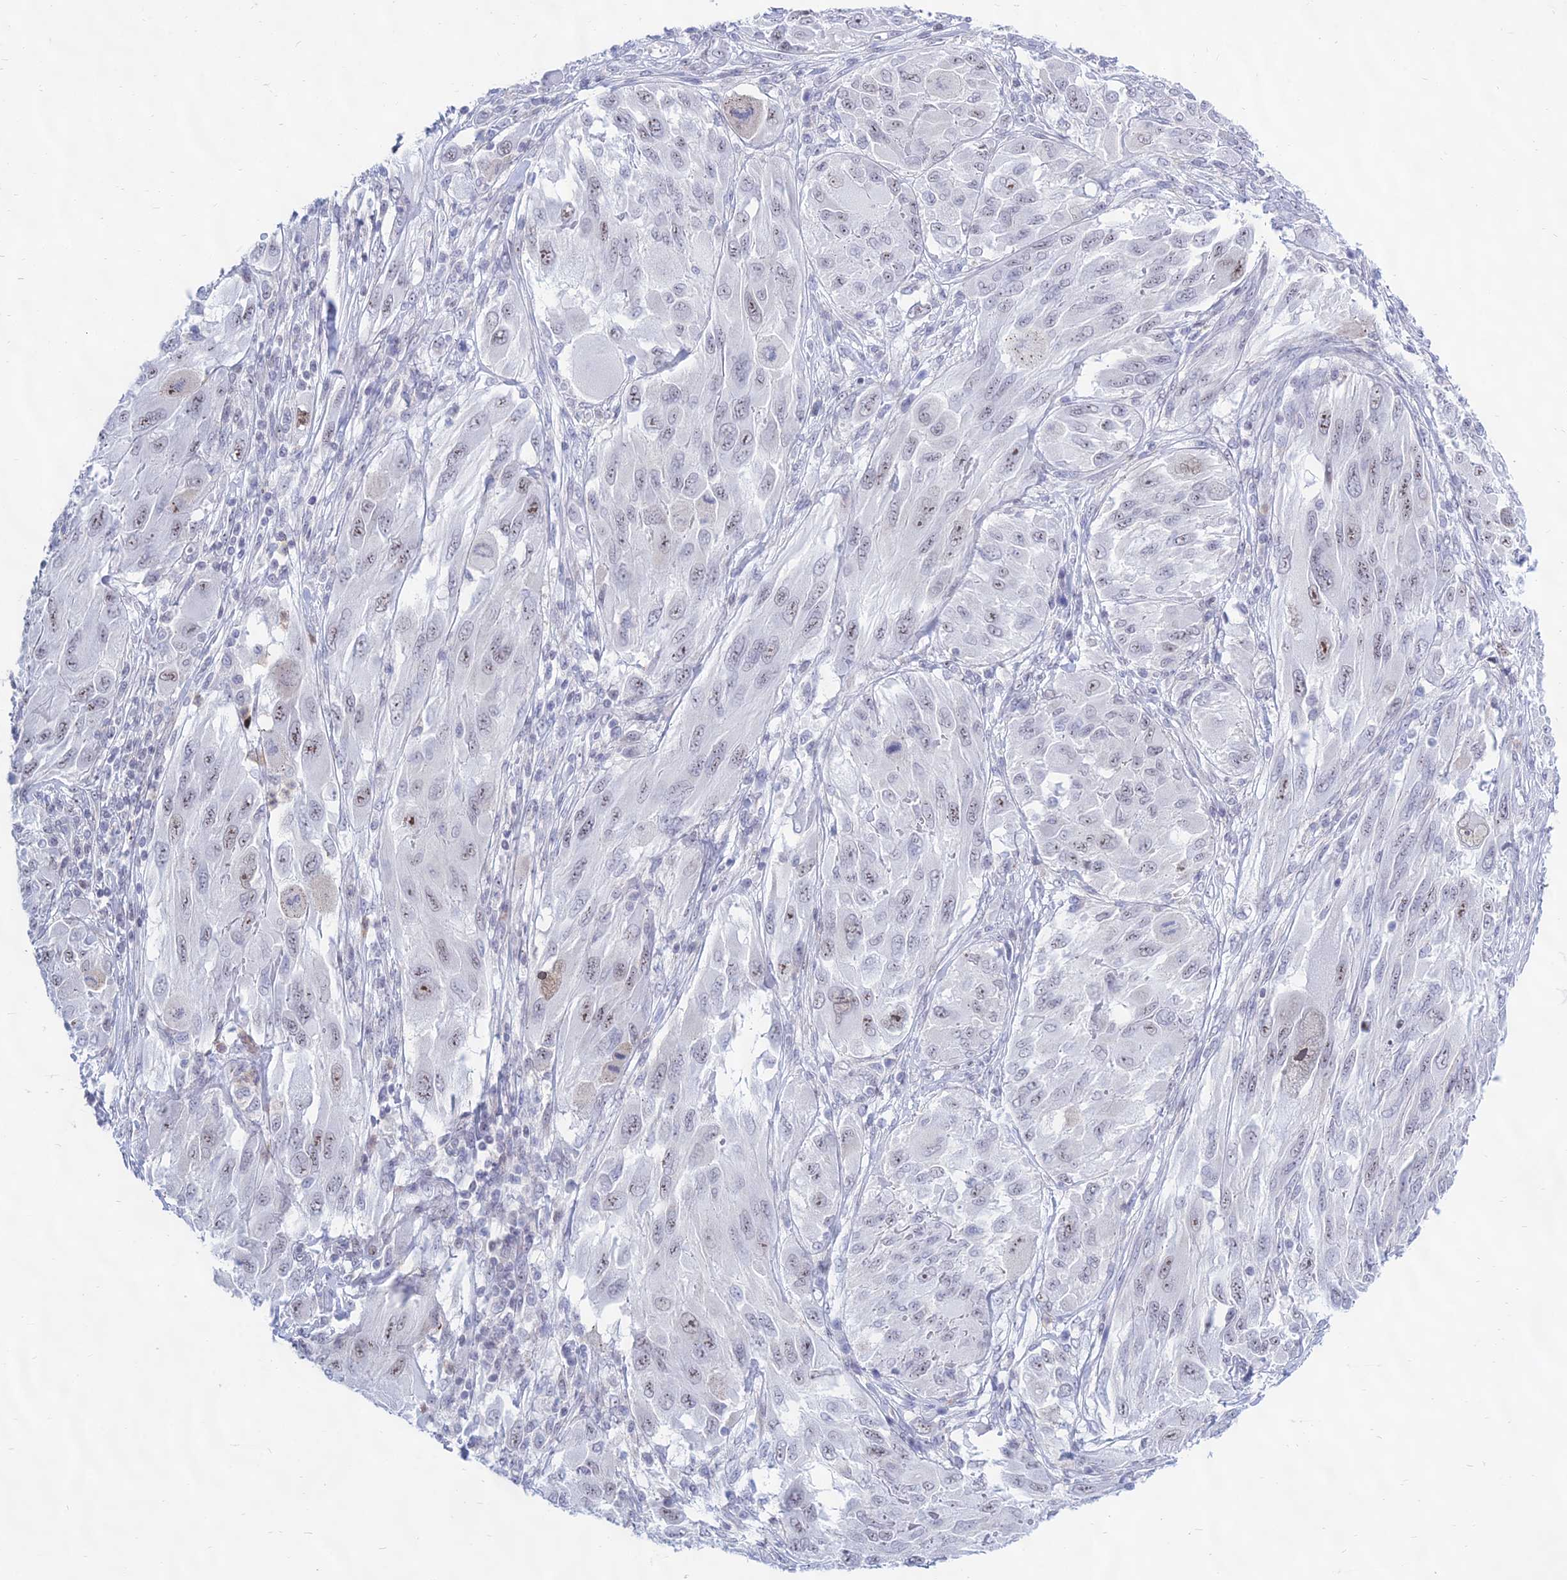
{"staining": {"intensity": "moderate", "quantity": "<25%", "location": "nuclear"}, "tissue": "melanoma", "cell_type": "Tumor cells", "image_type": "cancer", "snomed": [{"axis": "morphology", "description": "Malignant melanoma, NOS"}, {"axis": "topography", "description": "Skin"}], "caption": "This is an image of immunohistochemistry staining of melanoma, which shows moderate positivity in the nuclear of tumor cells.", "gene": "KRR1", "patient": {"sex": "female", "age": 91}}